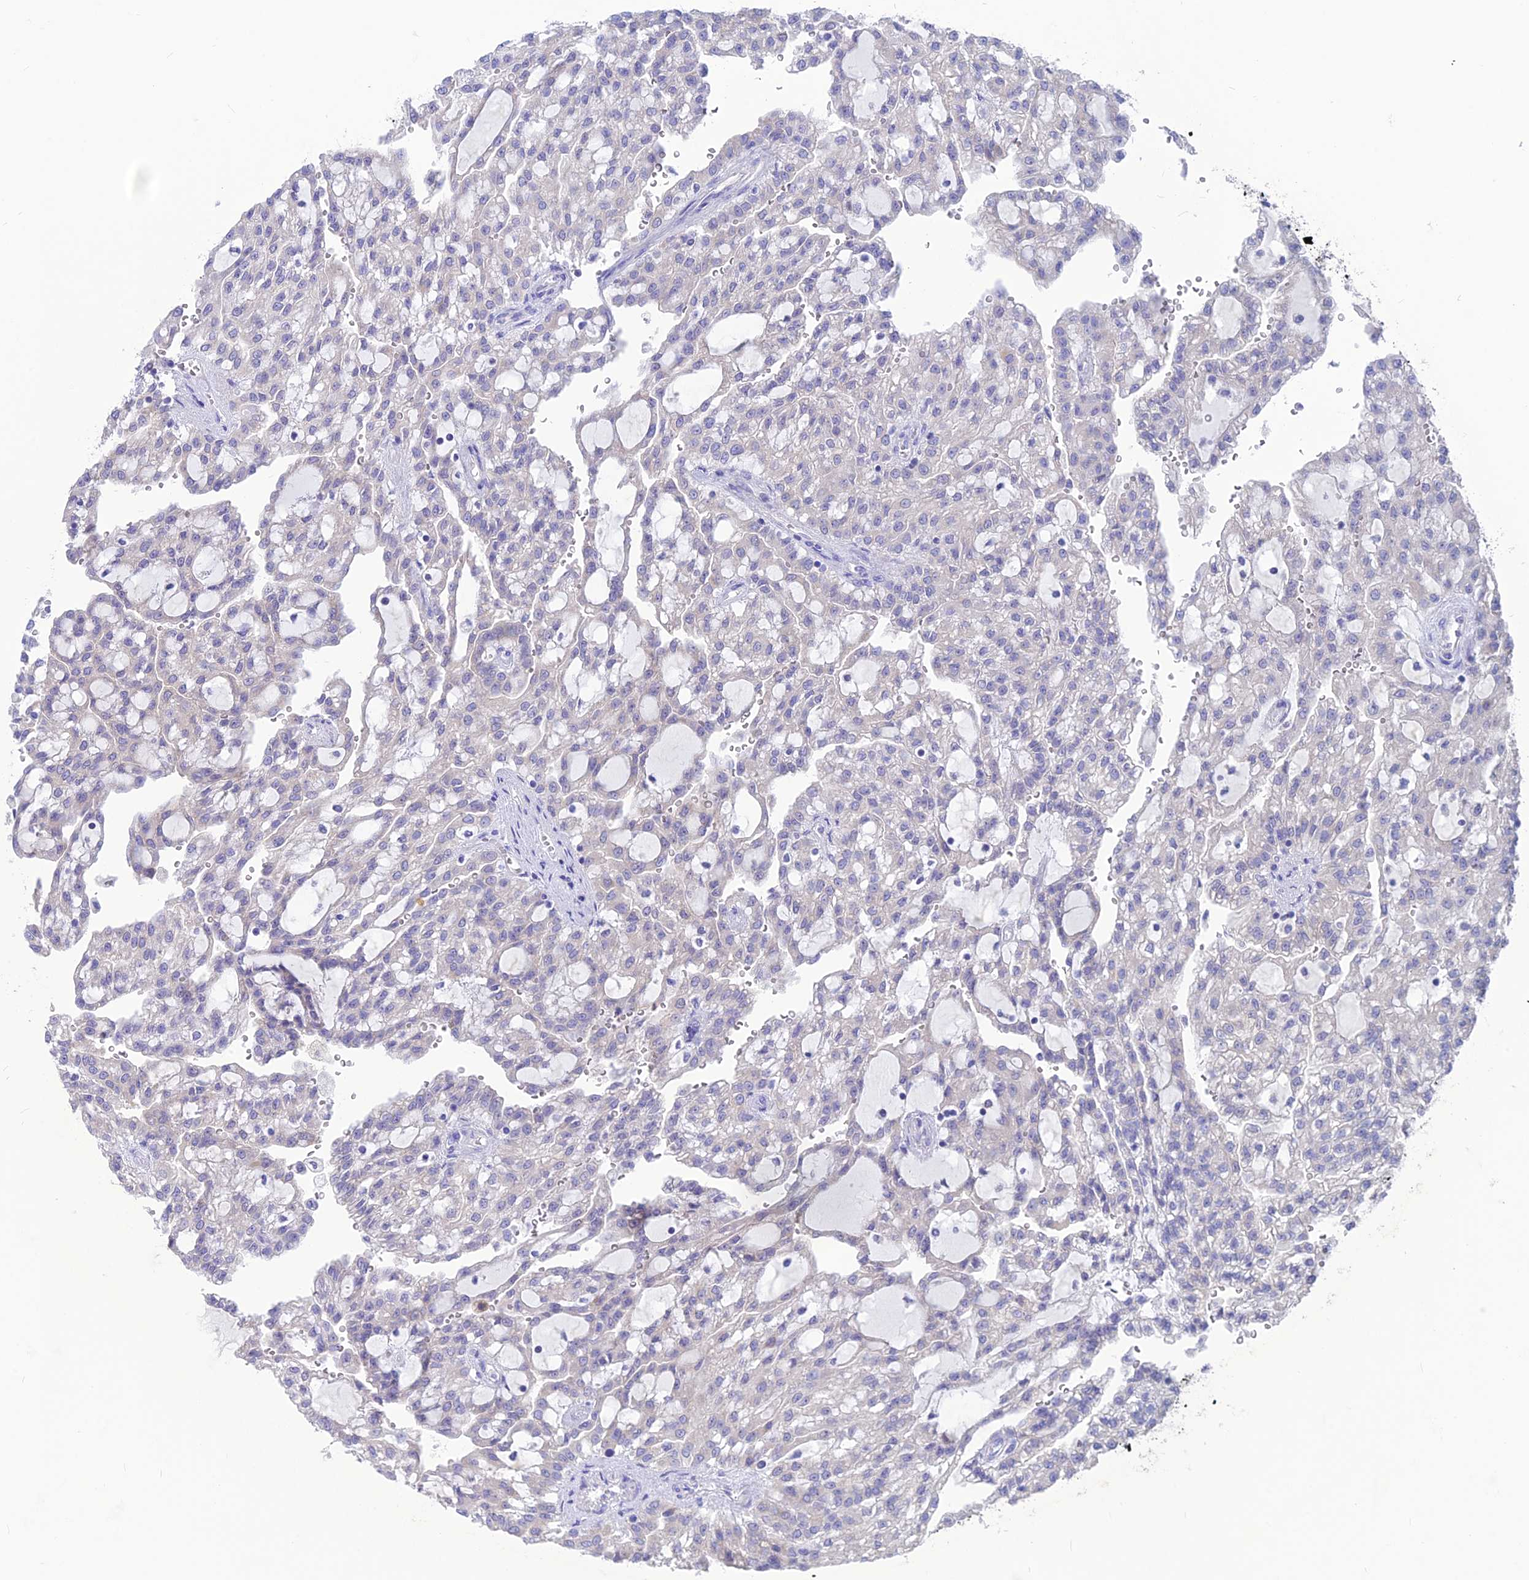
{"staining": {"intensity": "negative", "quantity": "none", "location": "none"}, "tissue": "renal cancer", "cell_type": "Tumor cells", "image_type": "cancer", "snomed": [{"axis": "morphology", "description": "Adenocarcinoma, NOS"}, {"axis": "topography", "description": "Kidney"}], "caption": "Immunohistochemical staining of adenocarcinoma (renal) reveals no significant staining in tumor cells.", "gene": "LZTFL1", "patient": {"sex": "male", "age": 63}}